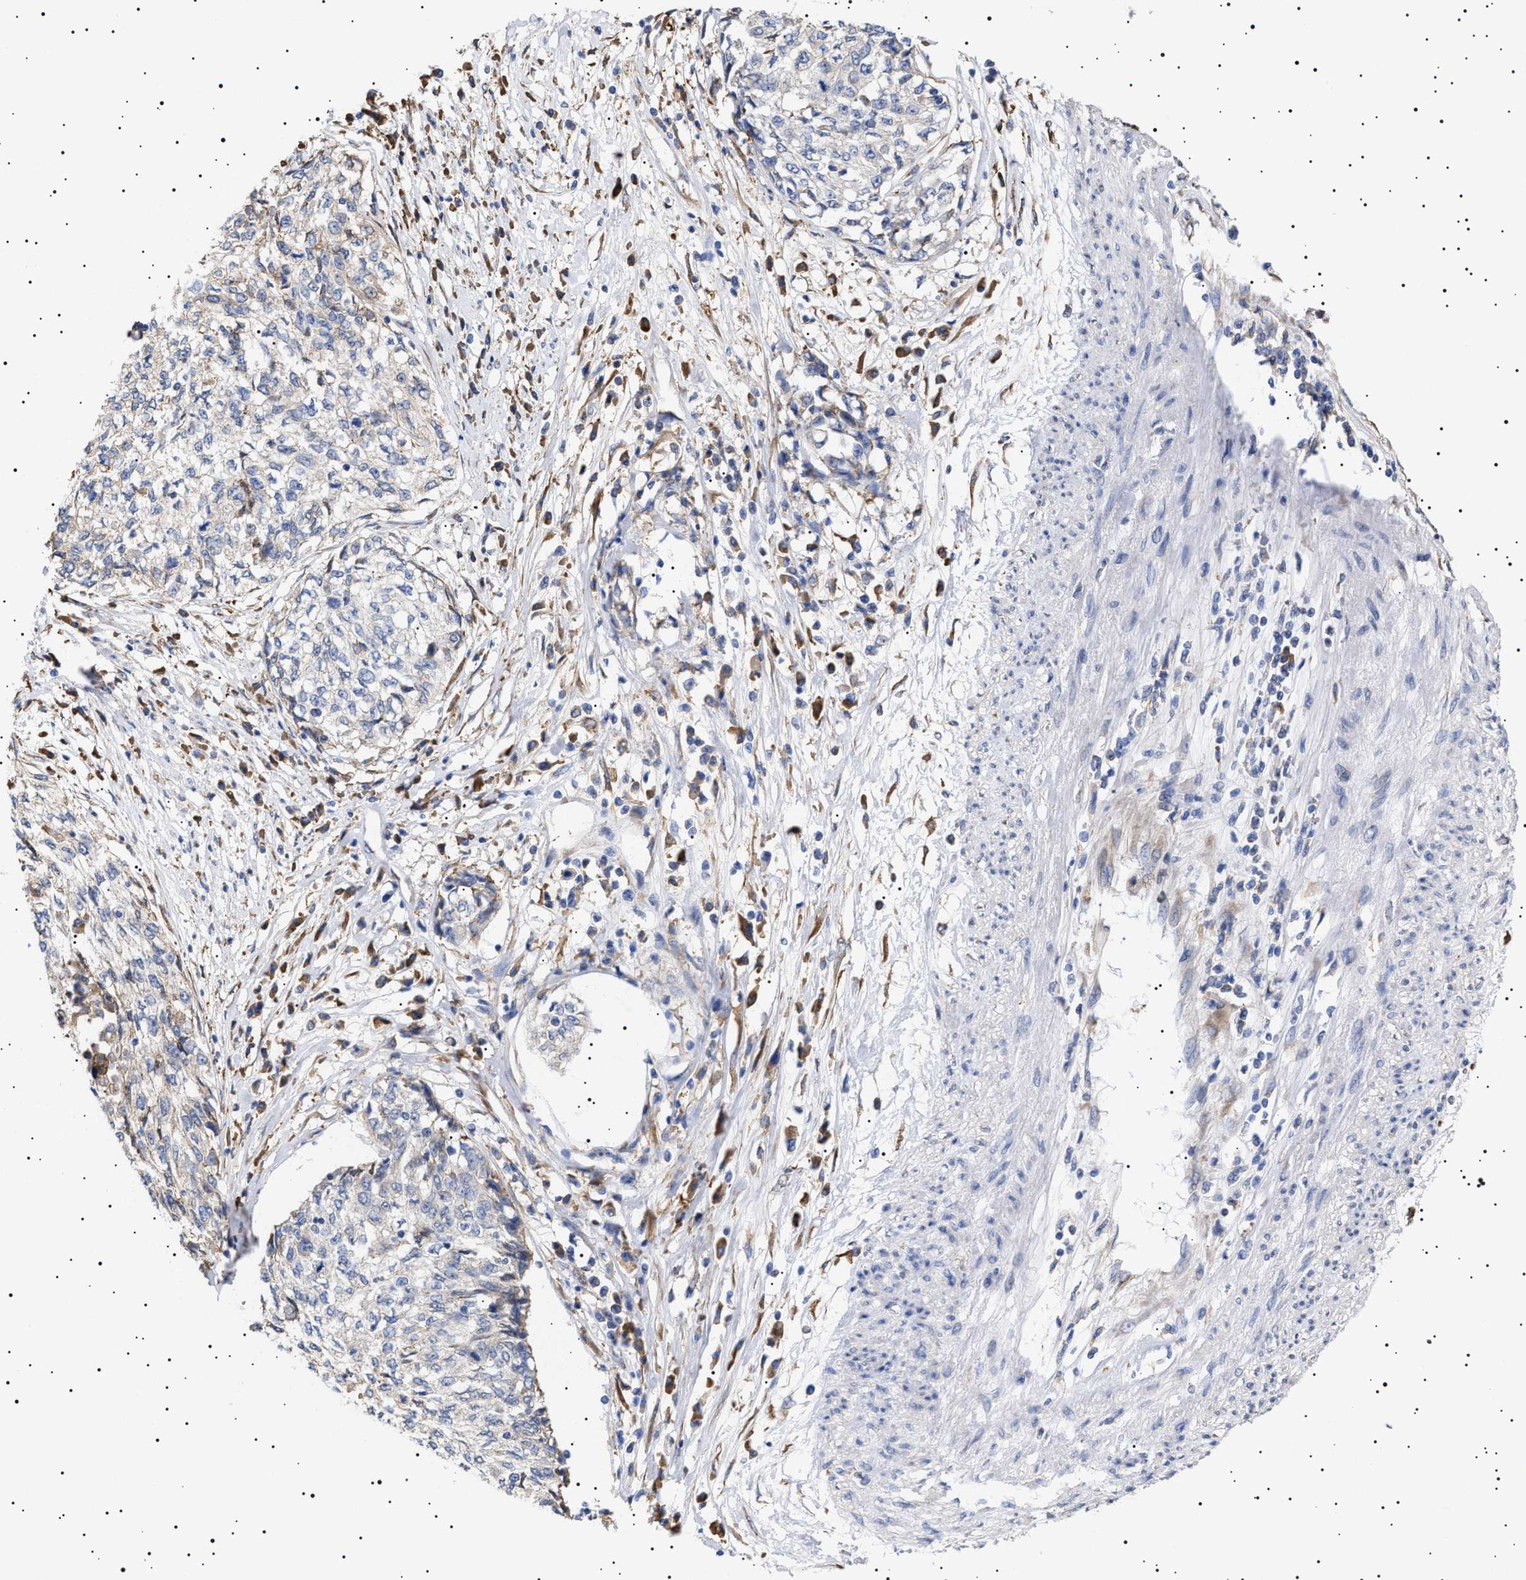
{"staining": {"intensity": "negative", "quantity": "none", "location": "none"}, "tissue": "cervical cancer", "cell_type": "Tumor cells", "image_type": "cancer", "snomed": [{"axis": "morphology", "description": "Squamous cell carcinoma, NOS"}, {"axis": "topography", "description": "Cervix"}], "caption": "Squamous cell carcinoma (cervical) was stained to show a protein in brown. There is no significant staining in tumor cells.", "gene": "ERCC6L2", "patient": {"sex": "female", "age": 57}}